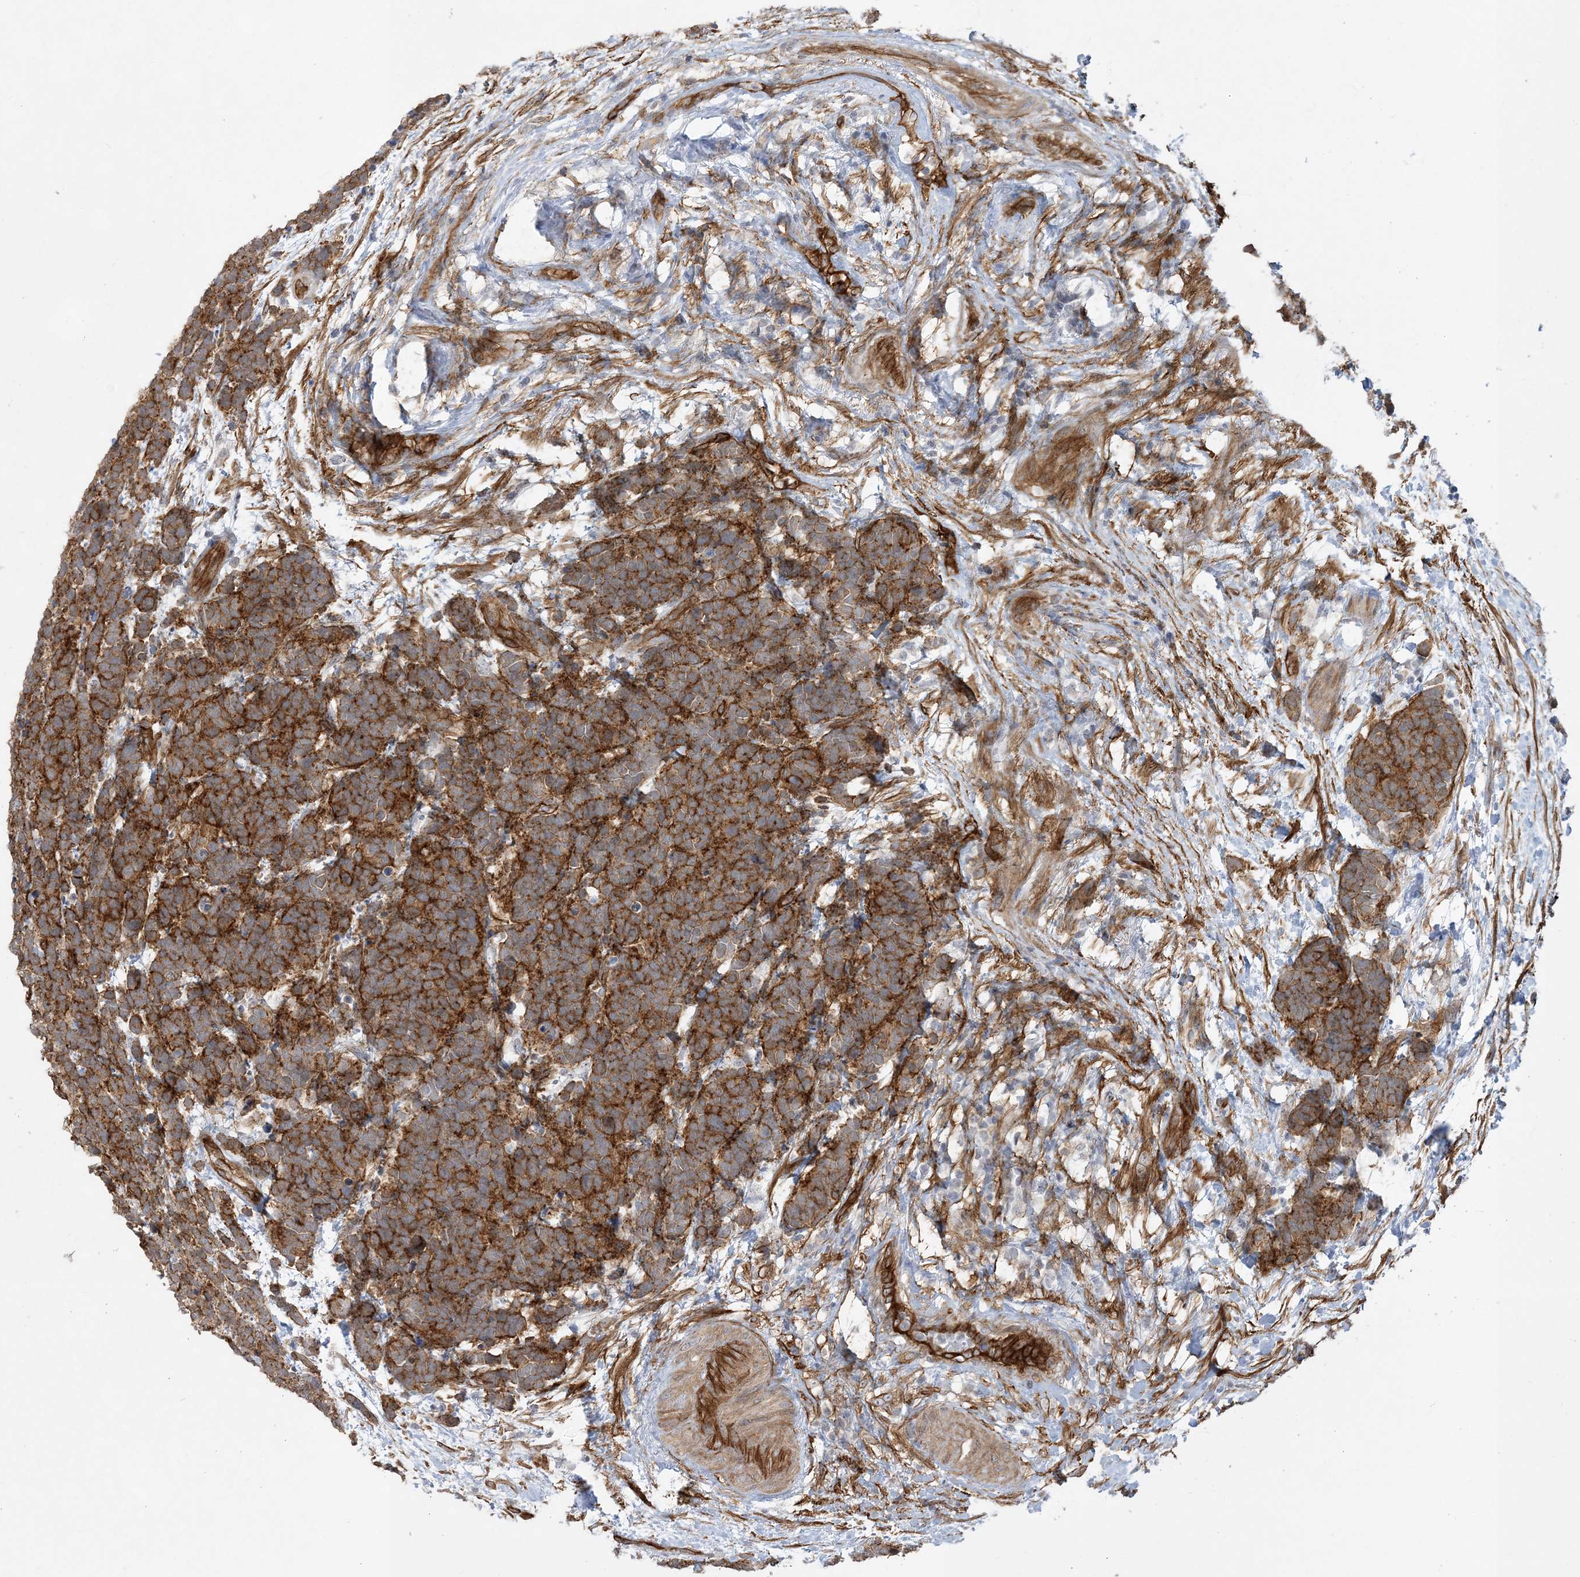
{"staining": {"intensity": "strong", "quantity": ">75%", "location": "cytoplasmic/membranous"}, "tissue": "carcinoid", "cell_type": "Tumor cells", "image_type": "cancer", "snomed": [{"axis": "morphology", "description": "Carcinoma, NOS"}, {"axis": "morphology", "description": "Carcinoid, malignant, NOS"}, {"axis": "topography", "description": "Urinary bladder"}], "caption": "Brown immunohistochemical staining in human carcinoid (malignant) shows strong cytoplasmic/membranous staining in about >75% of tumor cells.", "gene": "RAI14", "patient": {"sex": "male", "age": 57}}